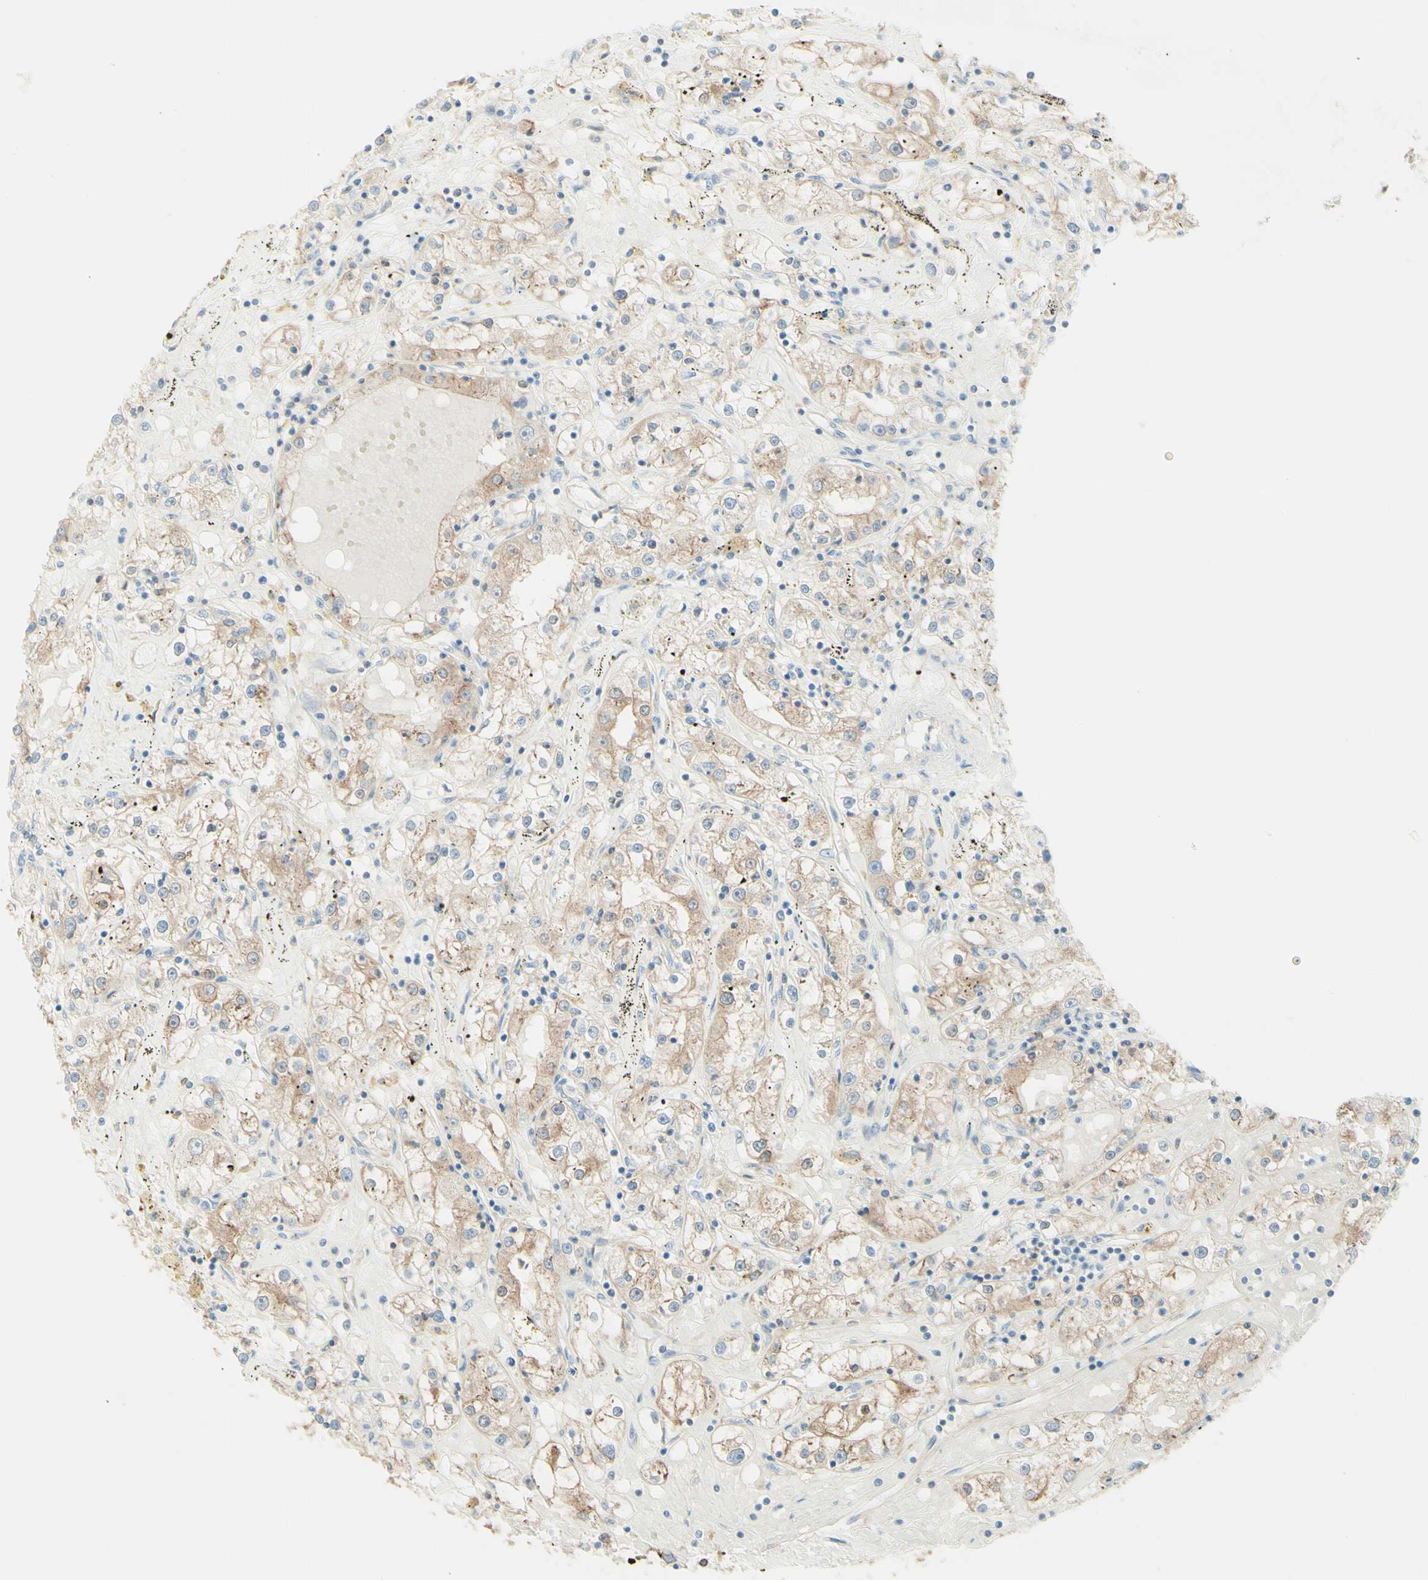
{"staining": {"intensity": "weak", "quantity": "25%-75%", "location": "cytoplasmic/membranous"}, "tissue": "renal cancer", "cell_type": "Tumor cells", "image_type": "cancer", "snomed": [{"axis": "morphology", "description": "Adenocarcinoma, NOS"}, {"axis": "topography", "description": "Kidney"}], "caption": "This is an image of IHC staining of renal cancer, which shows weak staining in the cytoplasmic/membranous of tumor cells.", "gene": "MTM1", "patient": {"sex": "male", "age": 56}}